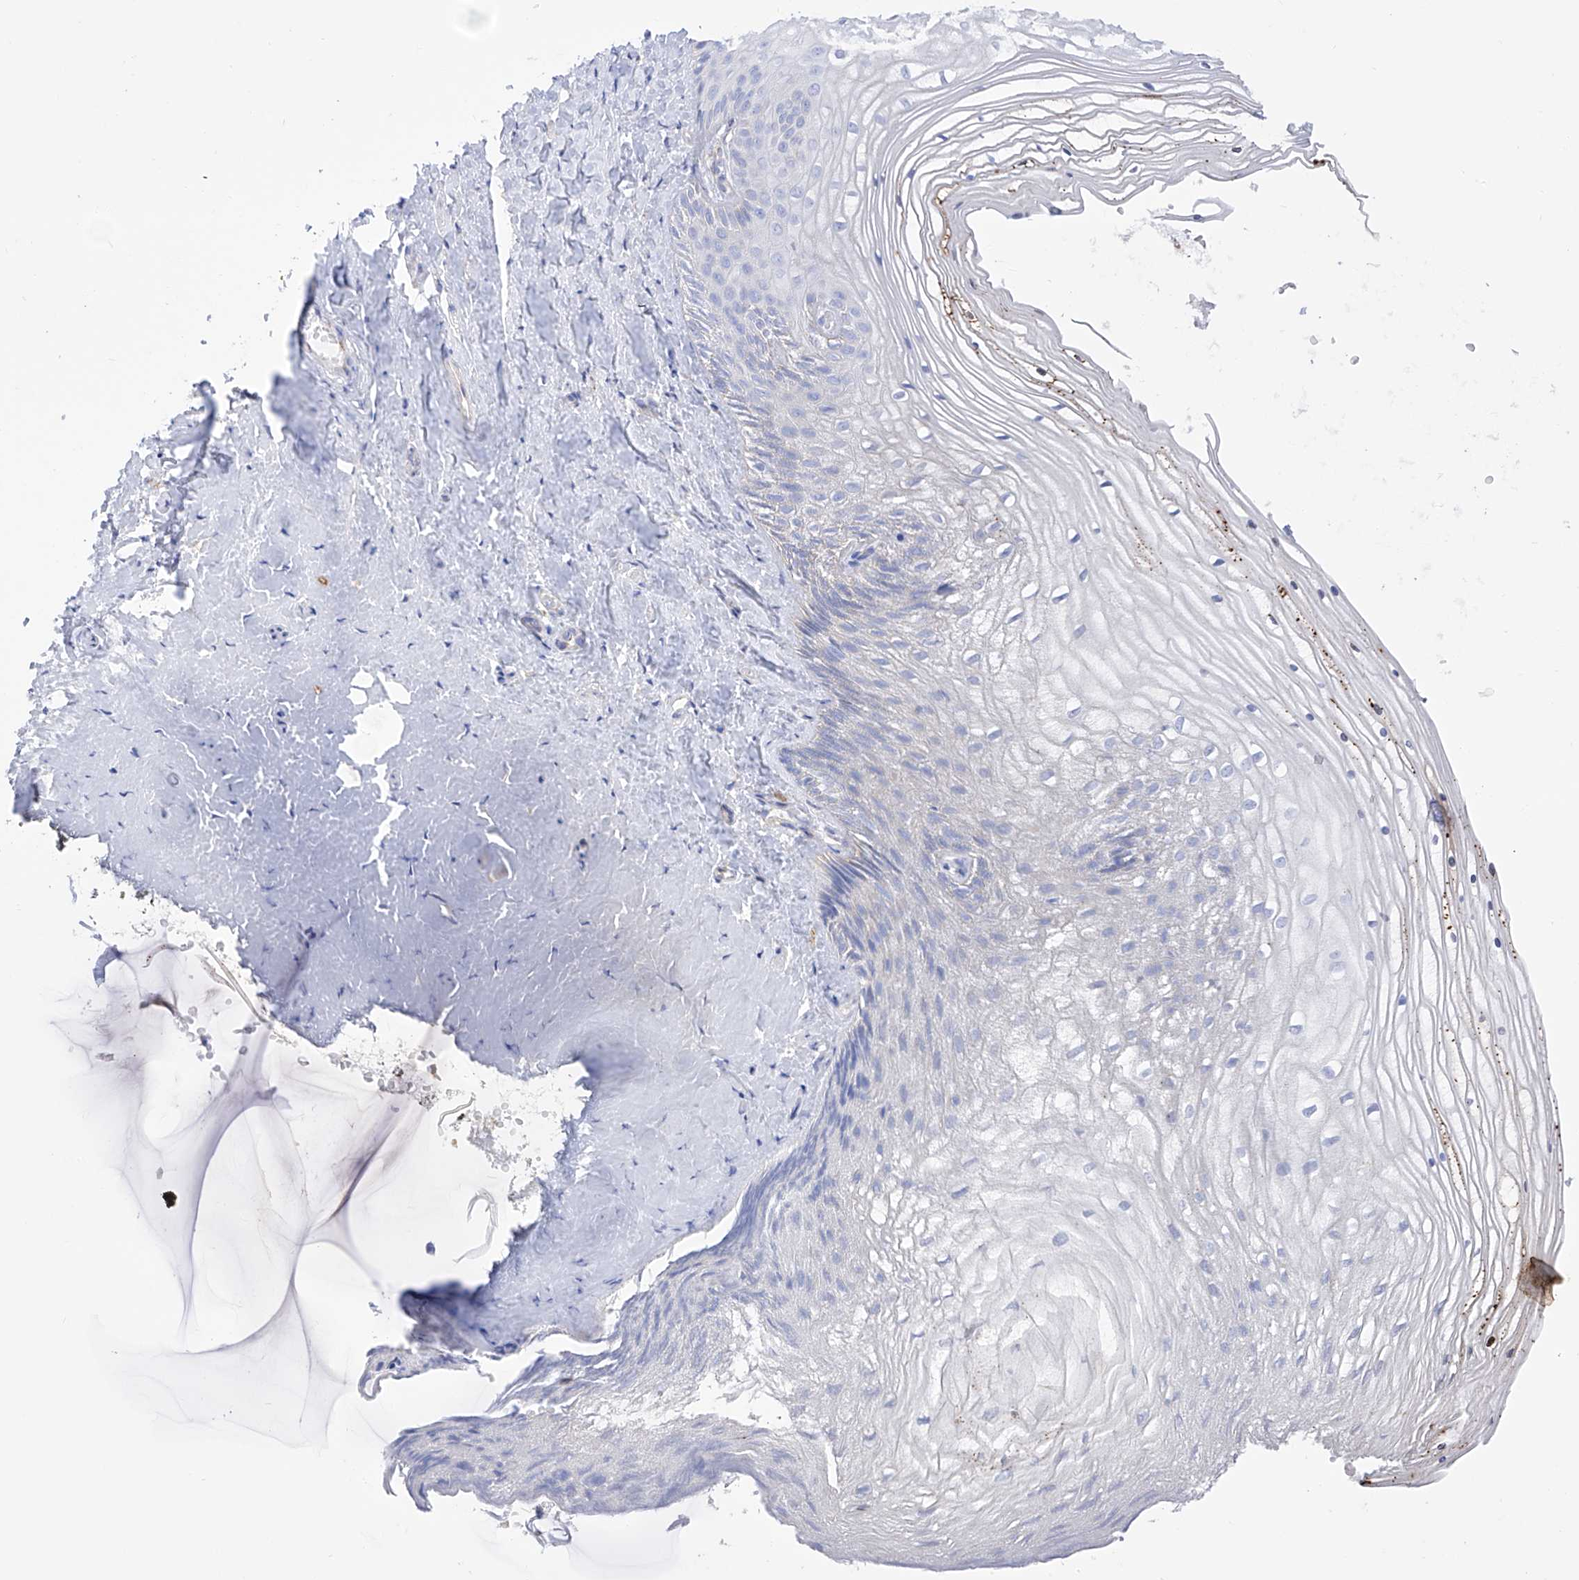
{"staining": {"intensity": "negative", "quantity": "none", "location": "none"}, "tissue": "vagina", "cell_type": "Squamous epithelial cells", "image_type": "normal", "snomed": [{"axis": "morphology", "description": "Normal tissue, NOS"}, {"axis": "topography", "description": "Vagina"}, {"axis": "topography", "description": "Cervix"}], "caption": "This histopathology image is of benign vagina stained with IHC to label a protein in brown with the nuclei are counter-stained blue. There is no staining in squamous epithelial cells.", "gene": "FLG", "patient": {"sex": "female", "age": 40}}